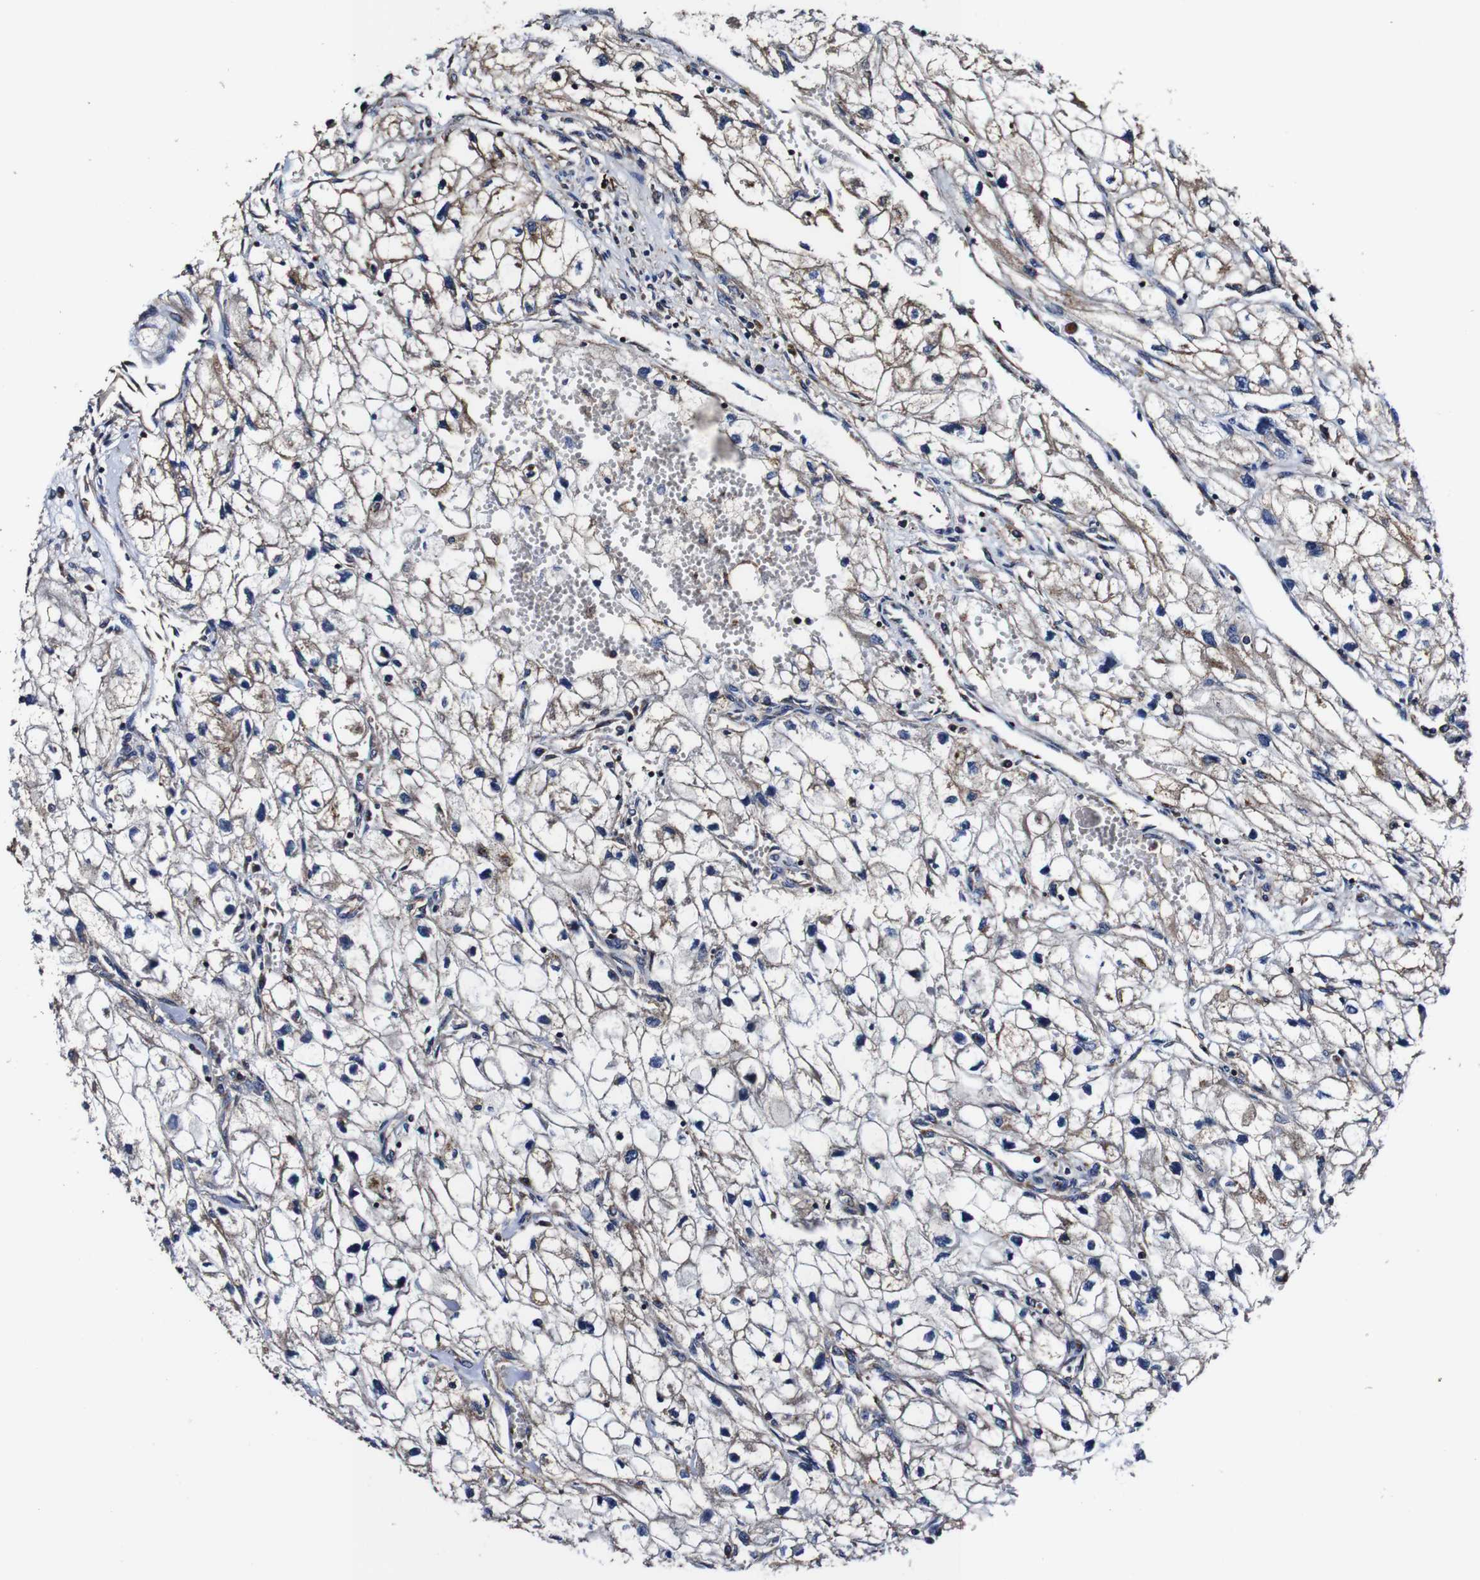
{"staining": {"intensity": "weak", "quantity": ">75%", "location": "cytoplasmic/membranous"}, "tissue": "renal cancer", "cell_type": "Tumor cells", "image_type": "cancer", "snomed": [{"axis": "morphology", "description": "Adenocarcinoma, NOS"}, {"axis": "topography", "description": "Kidney"}], "caption": "Renal cancer (adenocarcinoma) tissue displays weak cytoplasmic/membranous expression in about >75% of tumor cells", "gene": "PDCD6IP", "patient": {"sex": "female", "age": 70}}